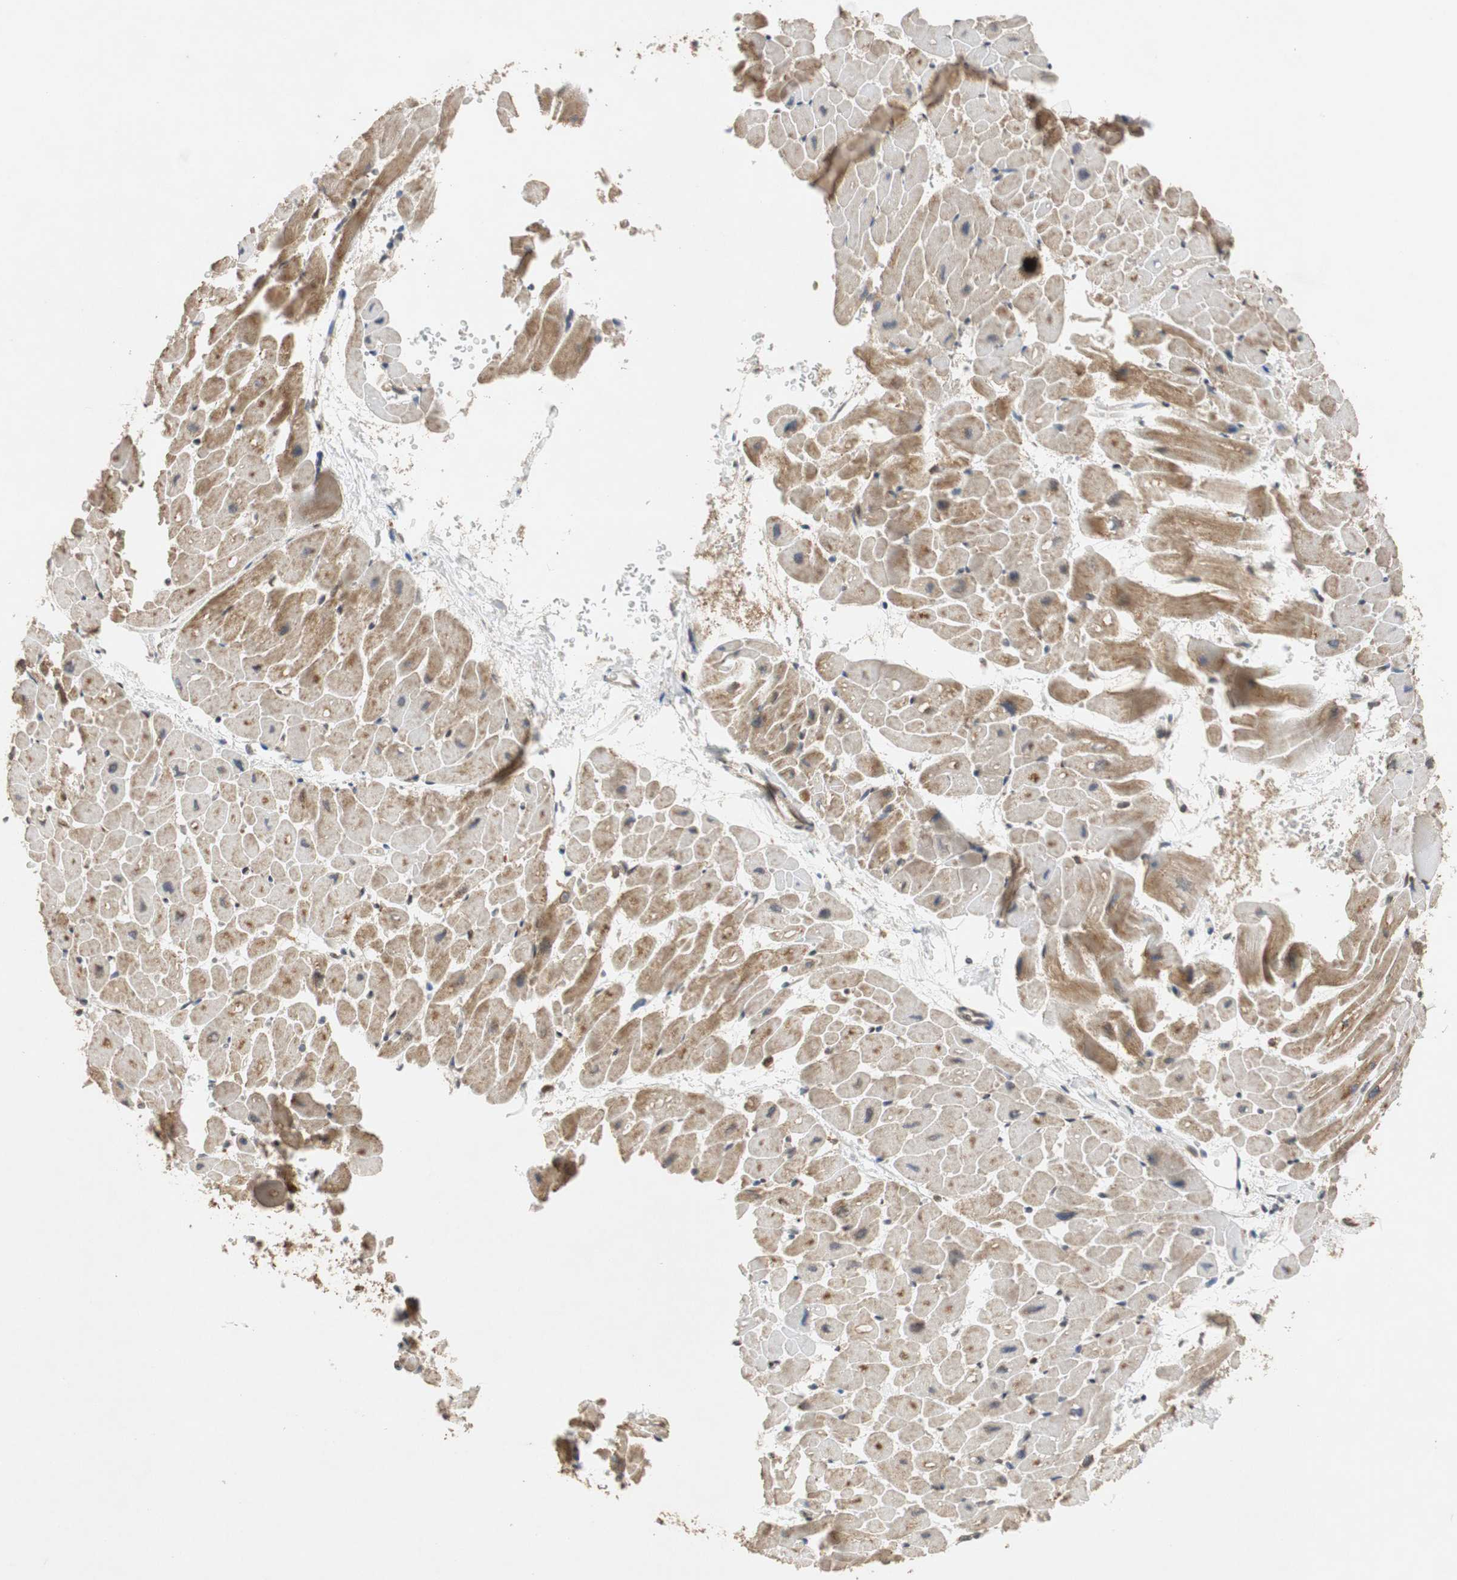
{"staining": {"intensity": "moderate", "quantity": ">75%", "location": "cytoplasmic/membranous"}, "tissue": "heart muscle", "cell_type": "Cardiomyocytes", "image_type": "normal", "snomed": [{"axis": "morphology", "description": "Normal tissue, NOS"}, {"axis": "topography", "description": "Heart"}], "caption": "Protein expression analysis of normal heart muscle shows moderate cytoplasmic/membranous positivity in approximately >75% of cardiomyocytes.", "gene": "AUP1", "patient": {"sex": "male", "age": 45}}